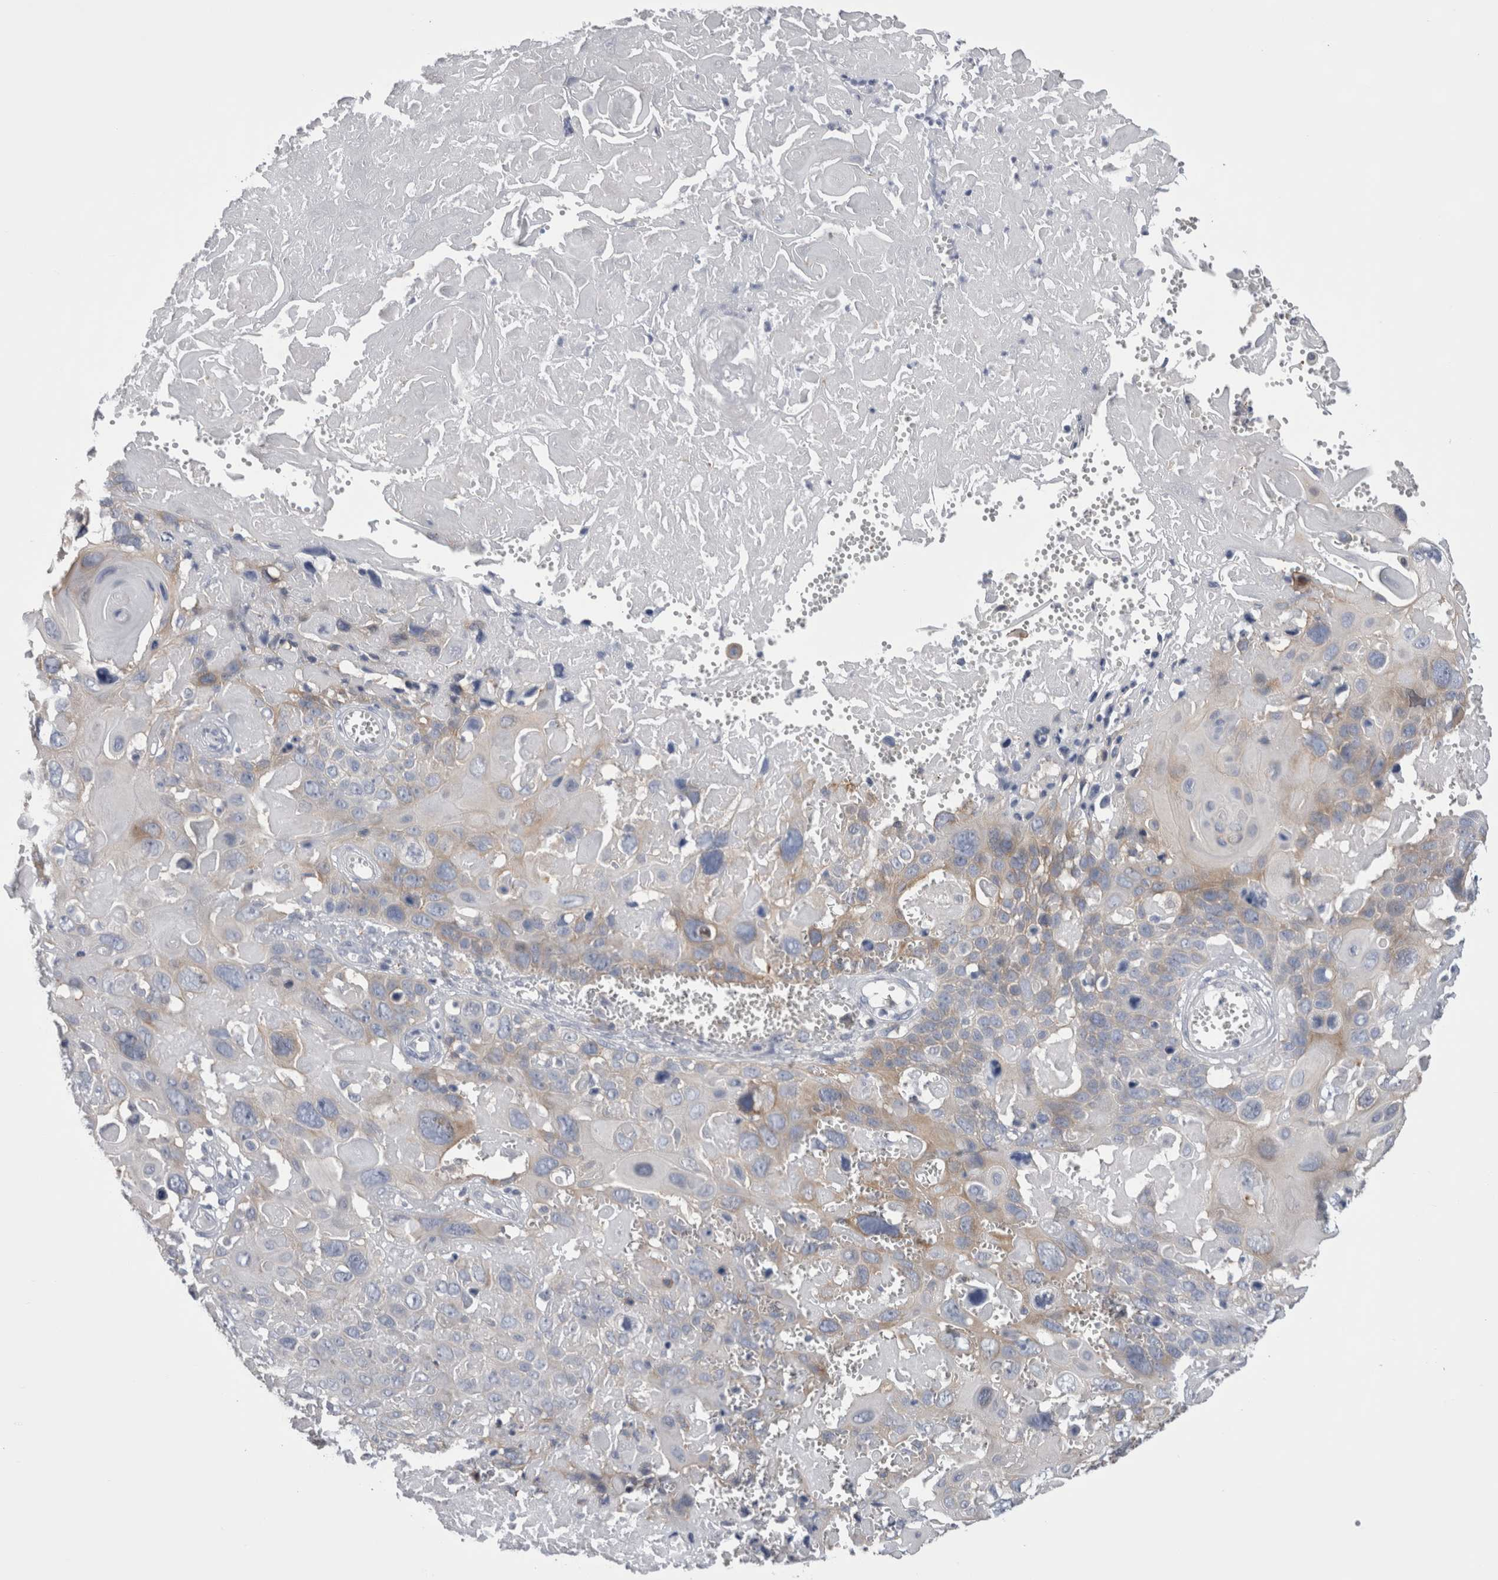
{"staining": {"intensity": "weak", "quantity": "<25%", "location": "cytoplasmic/membranous"}, "tissue": "cervical cancer", "cell_type": "Tumor cells", "image_type": "cancer", "snomed": [{"axis": "morphology", "description": "Squamous cell carcinoma, NOS"}, {"axis": "topography", "description": "Cervix"}], "caption": "Immunohistochemistry (IHC) histopathology image of neoplastic tissue: cervical cancer (squamous cell carcinoma) stained with DAB (3,3'-diaminobenzidine) reveals no significant protein staining in tumor cells.", "gene": "DCTN6", "patient": {"sex": "female", "age": 74}}